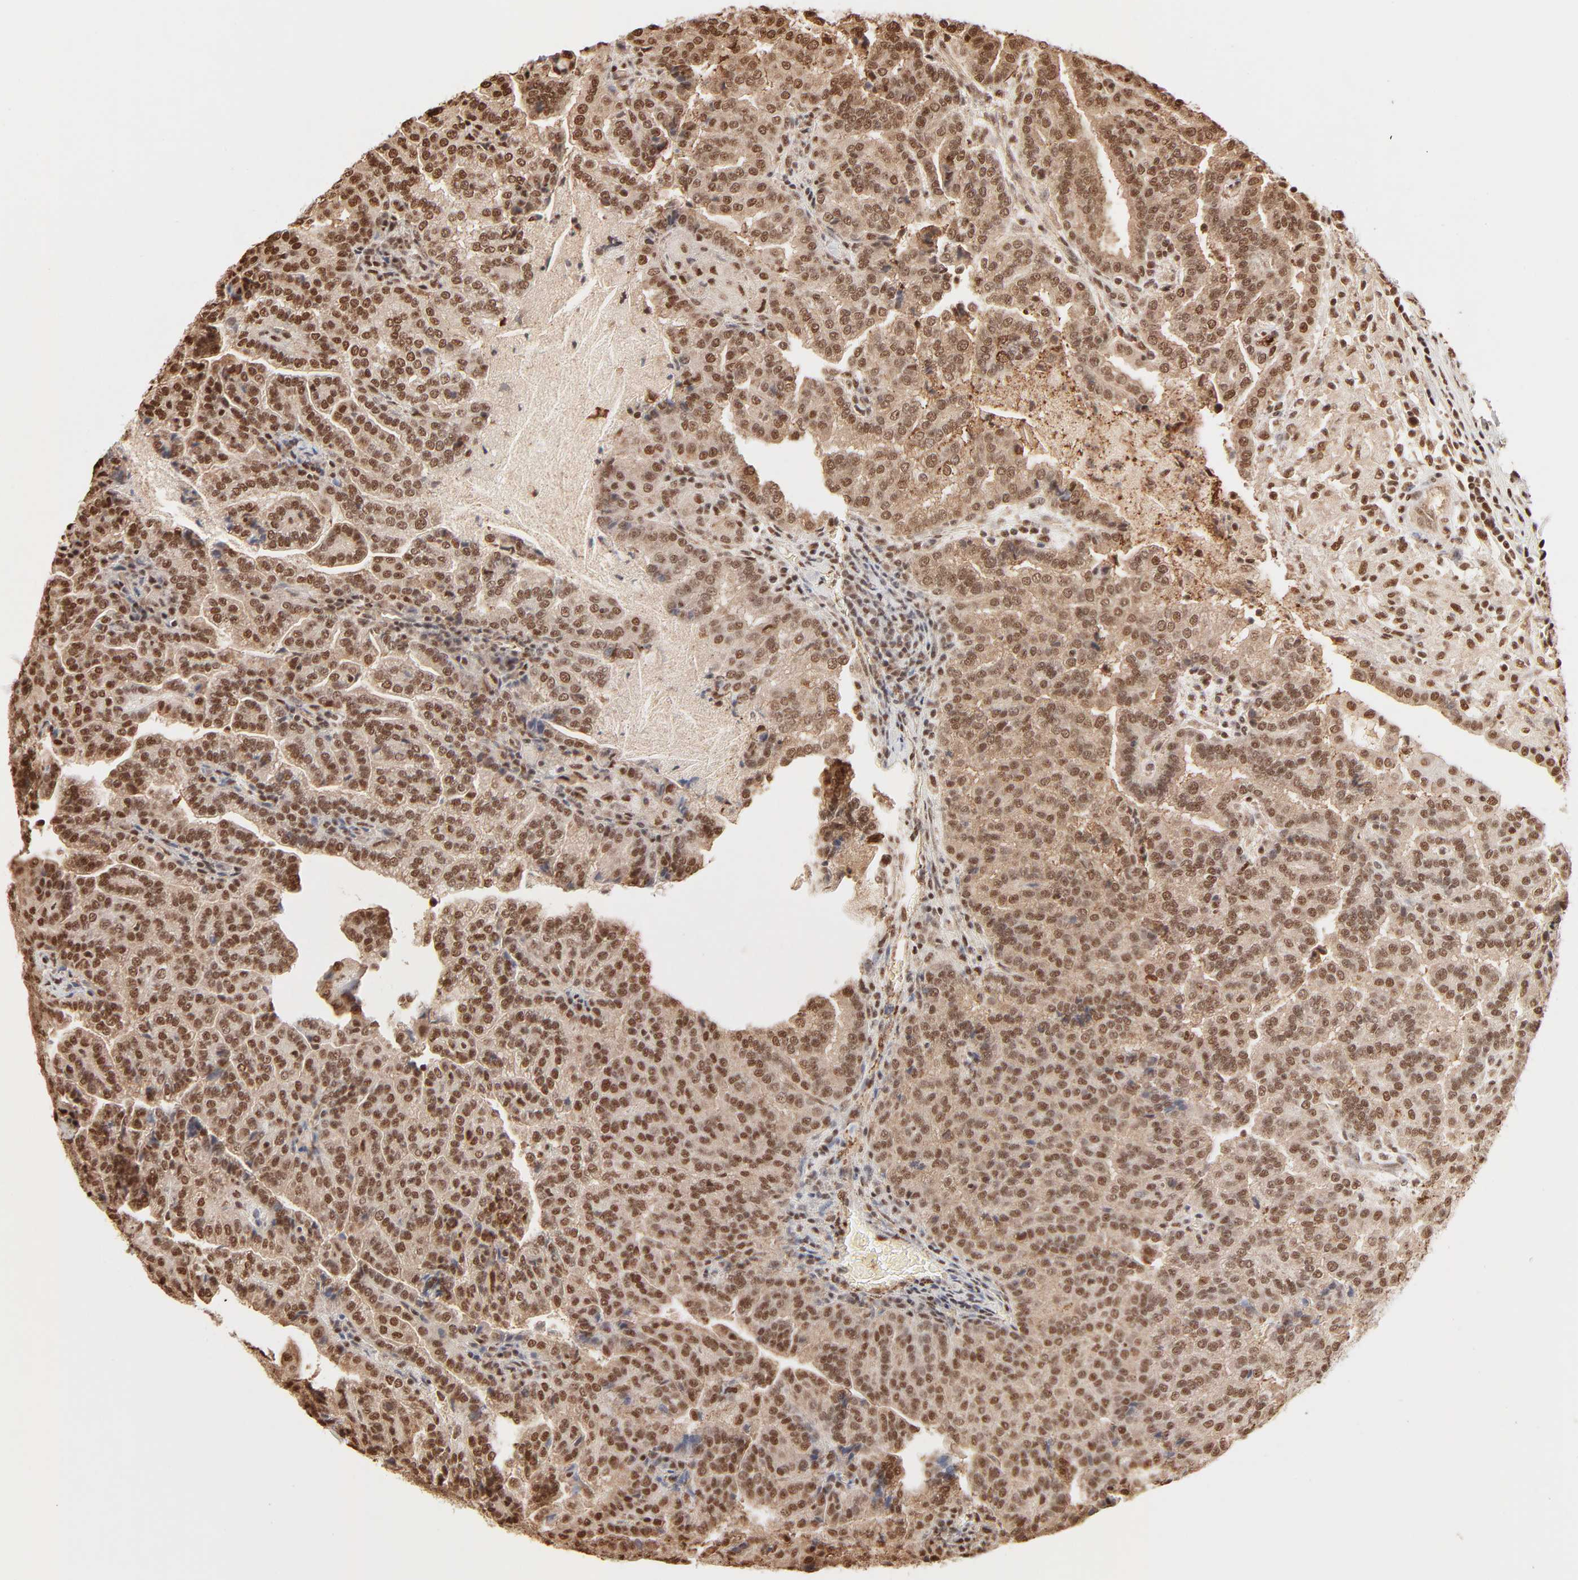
{"staining": {"intensity": "strong", "quantity": ">75%", "location": "cytoplasmic/membranous,nuclear"}, "tissue": "renal cancer", "cell_type": "Tumor cells", "image_type": "cancer", "snomed": [{"axis": "morphology", "description": "Adenocarcinoma, NOS"}, {"axis": "topography", "description": "Kidney"}], "caption": "Renal cancer (adenocarcinoma) stained with a protein marker reveals strong staining in tumor cells.", "gene": "FAM50A", "patient": {"sex": "male", "age": 61}}